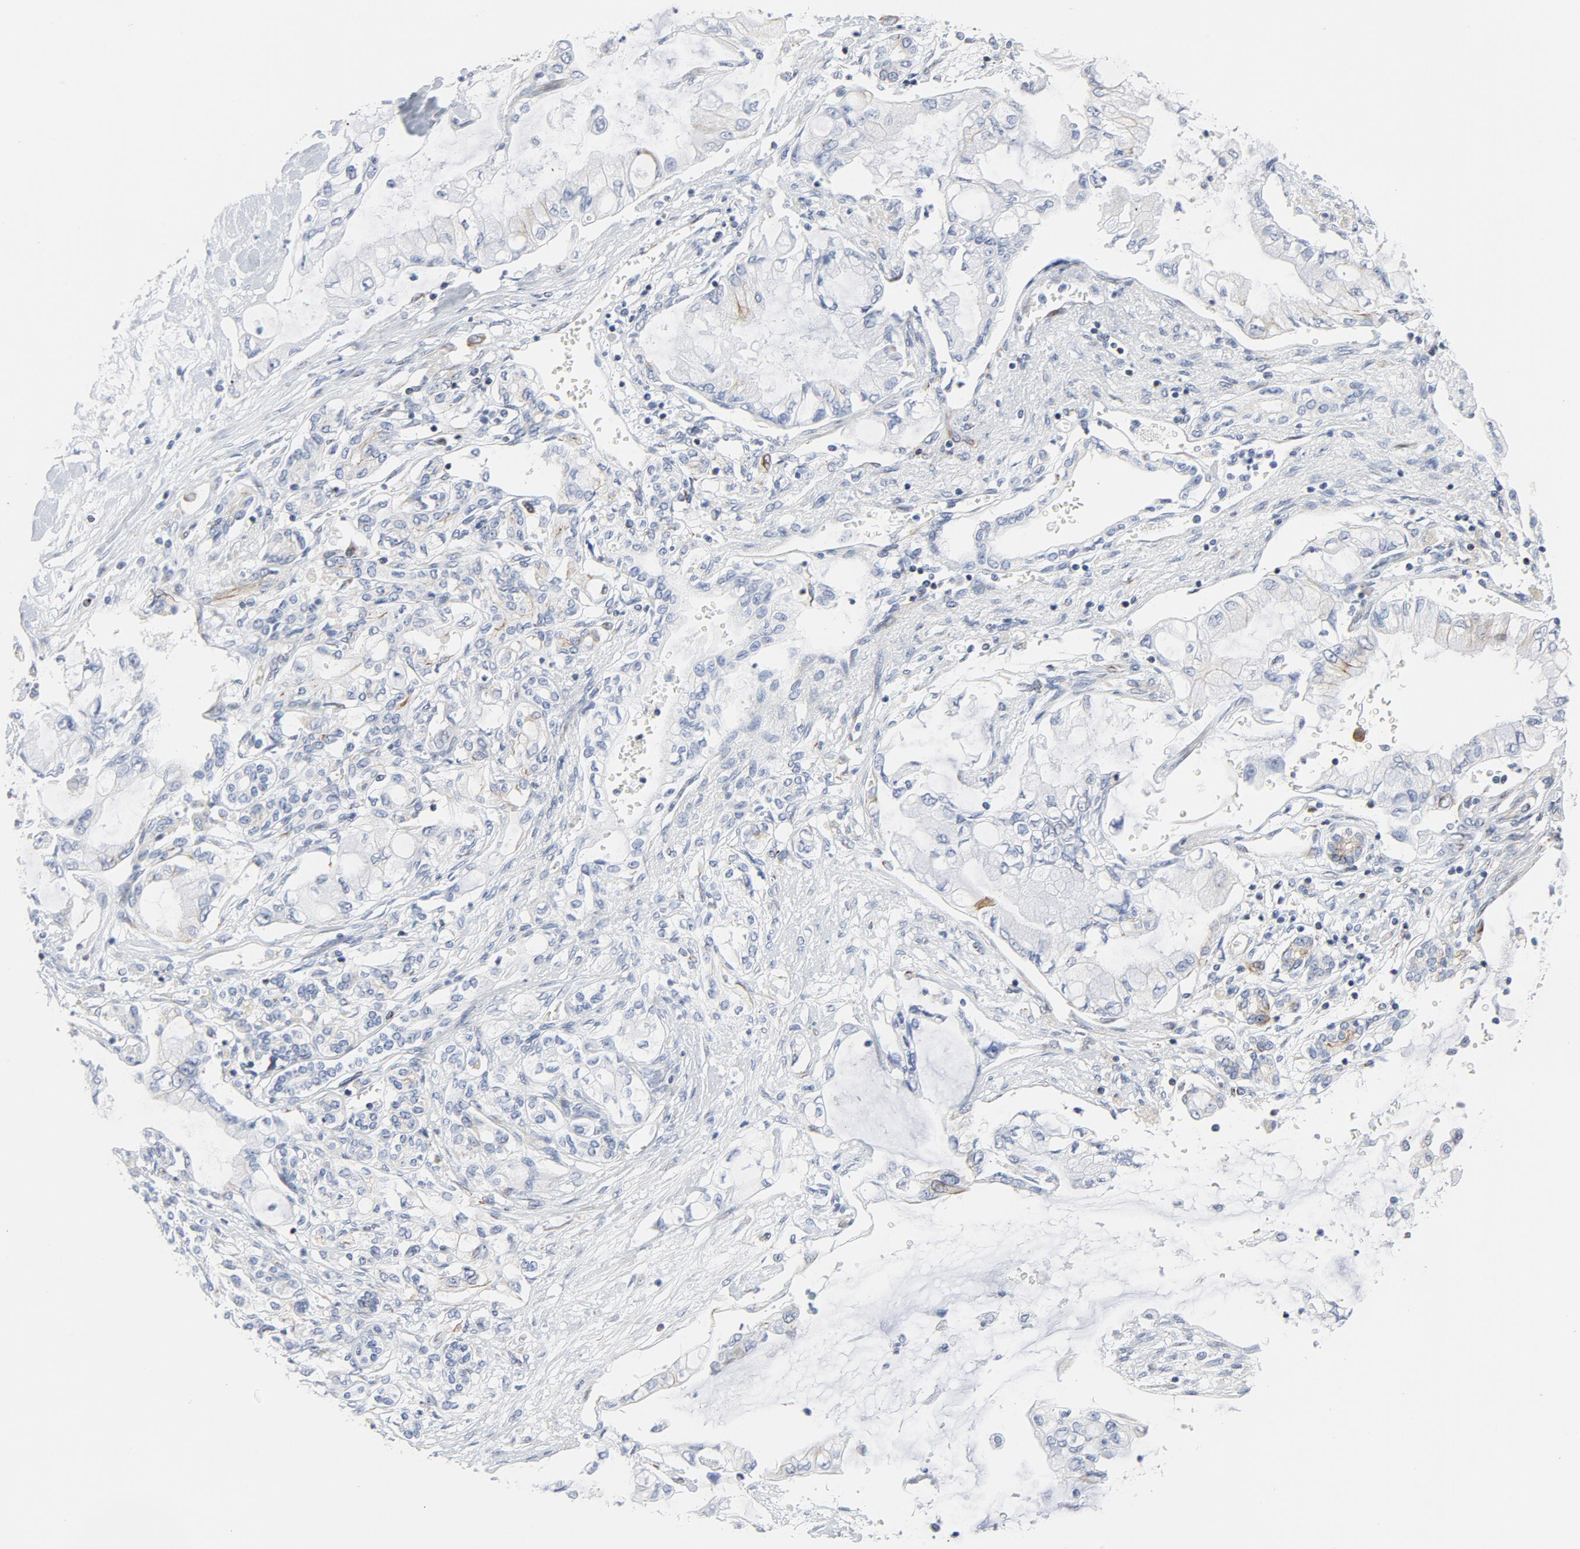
{"staining": {"intensity": "weak", "quantity": "<25%", "location": "cytoplasmic/membranous"}, "tissue": "pancreatic cancer", "cell_type": "Tumor cells", "image_type": "cancer", "snomed": [{"axis": "morphology", "description": "Adenocarcinoma, NOS"}, {"axis": "topography", "description": "Pancreas"}], "caption": "High magnification brightfield microscopy of pancreatic cancer (adenocarcinoma) stained with DAB (3,3'-diaminobenzidine) (brown) and counterstained with hematoxylin (blue): tumor cells show no significant staining.", "gene": "TUBB1", "patient": {"sex": "female", "age": 70}}